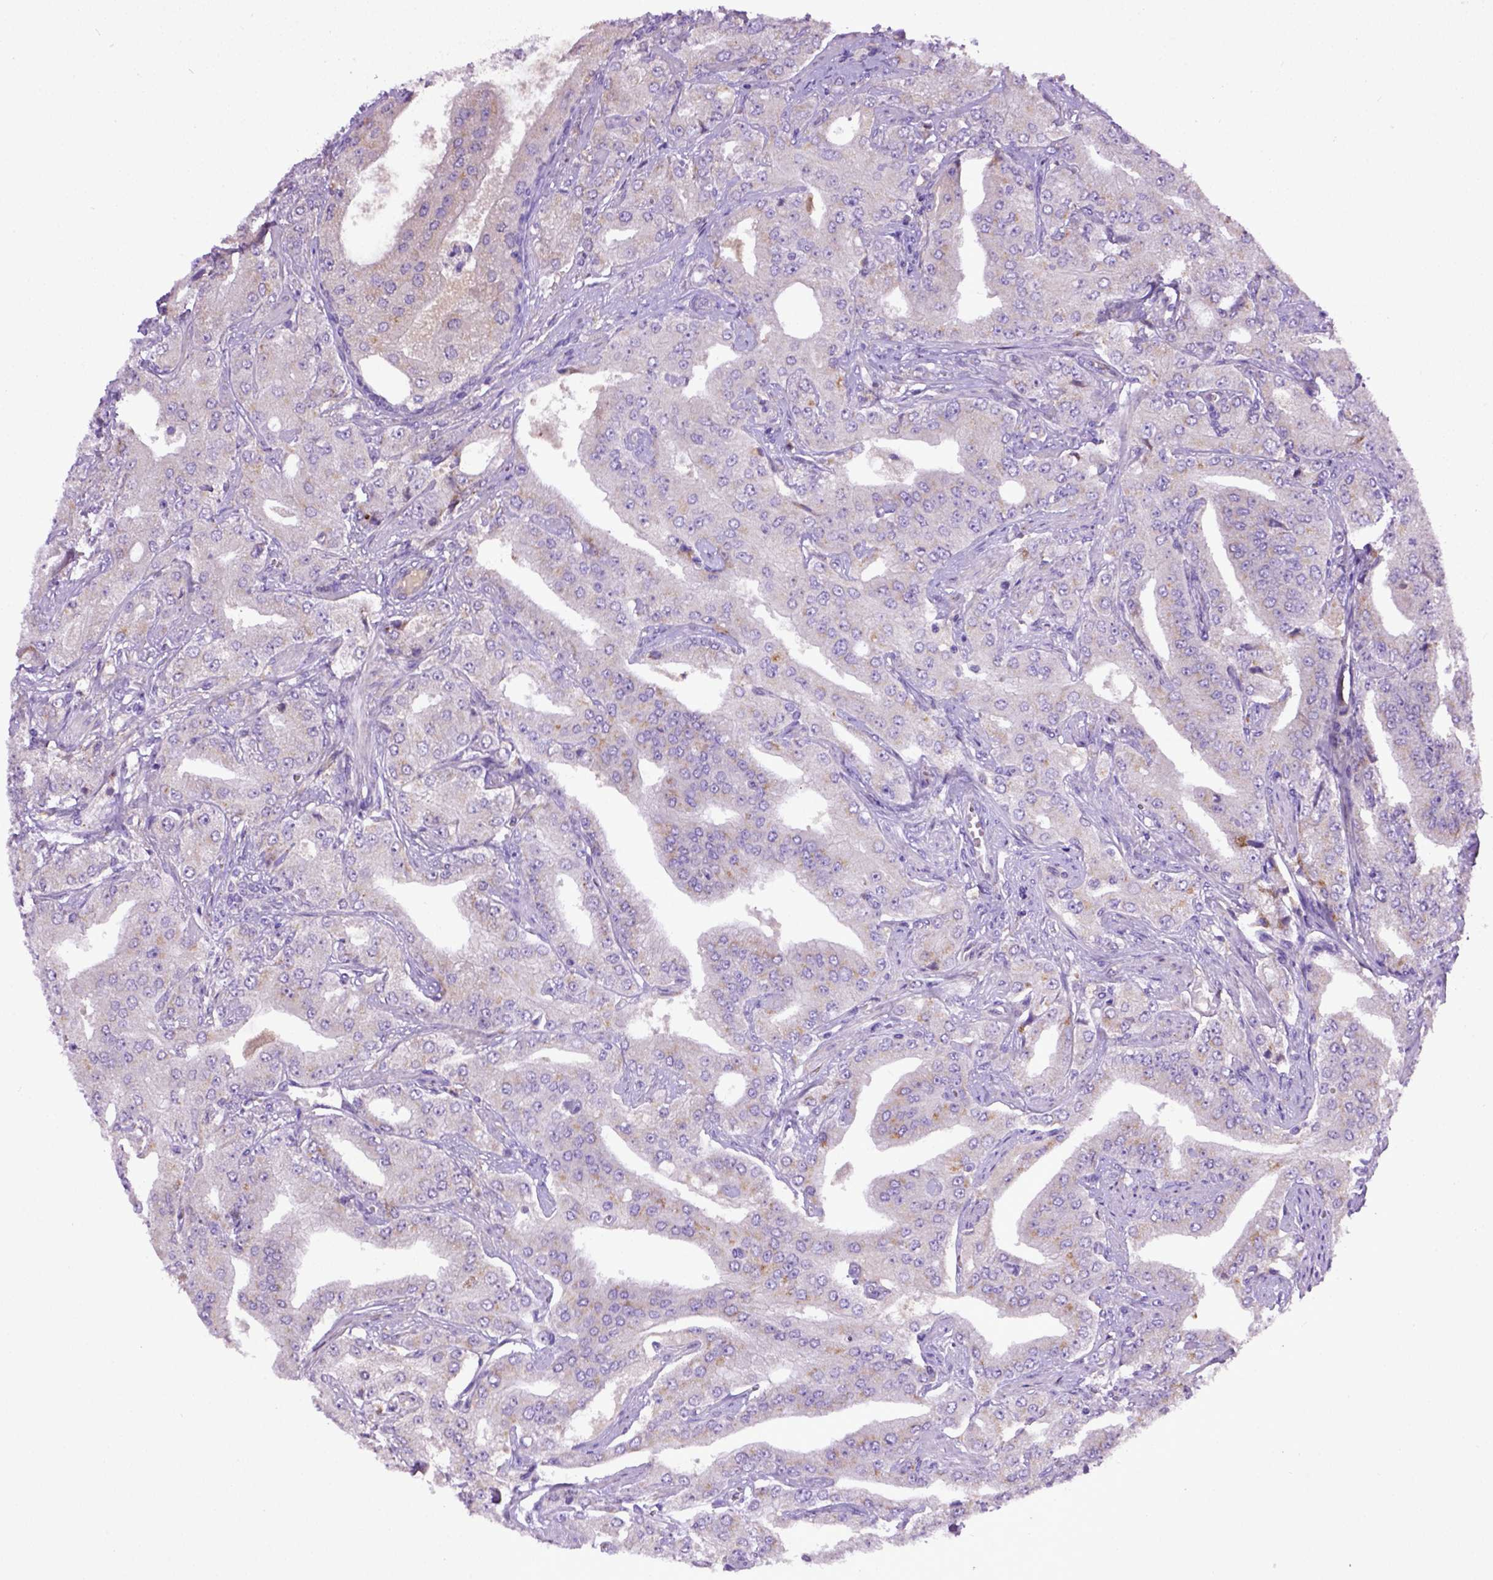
{"staining": {"intensity": "weak", "quantity": "25%-75%", "location": "cytoplasmic/membranous"}, "tissue": "prostate cancer", "cell_type": "Tumor cells", "image_type": "cancer", "snomed": [{"axis": "morphology", "description": "Adenocarcinoma, Low grade"}, {"axis": "topography", "description": "Prostate"}], "caption": "Immunohistochemical staining of human prostate low-grade adenocarcinoma reveals low levels of weak cytoplasmic/membranous protein positivity in about 25%-75% of tumor cells.", "gene": "DEPDC1B", "patient": {"sex": "male", "age": 60}}